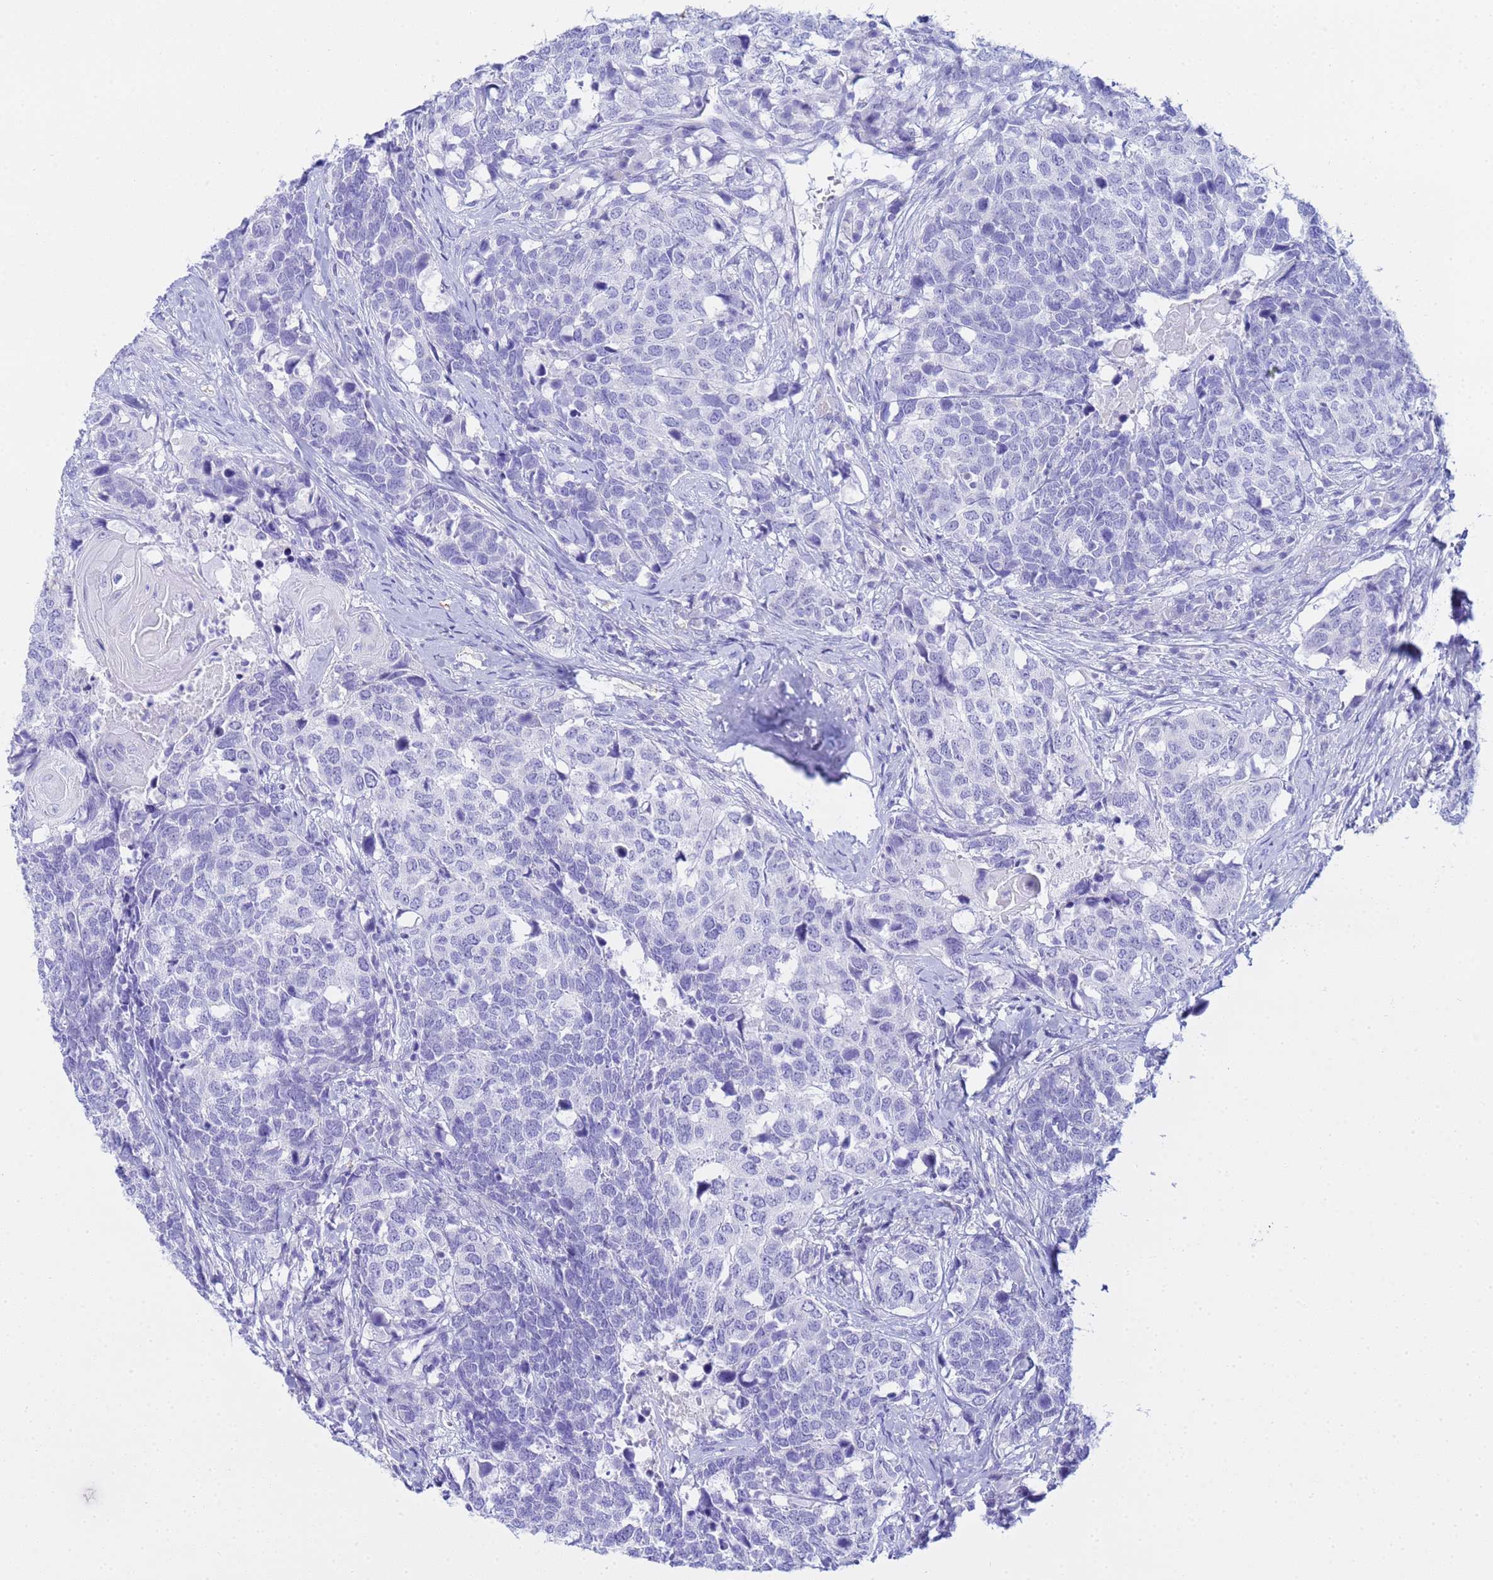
{"staining": {"intensity": "negative", "quantity": "none", "location": "none"}, "tissue": "head and neck cancer", "cell_type": "Tumor cells", "image_type": "cancer", "snomed": [{"axis": "morphology", "description": "Squamous cell carcinoma, NOS"}, {"axis": "topography", "description": "Head-Neck"}], "caption": "Human head and neck cancer stained for a protein using IHC shows no positivity in tumor cells.", "gene": "AQP12A", "patient": {"sex": "male", "age": 66}}